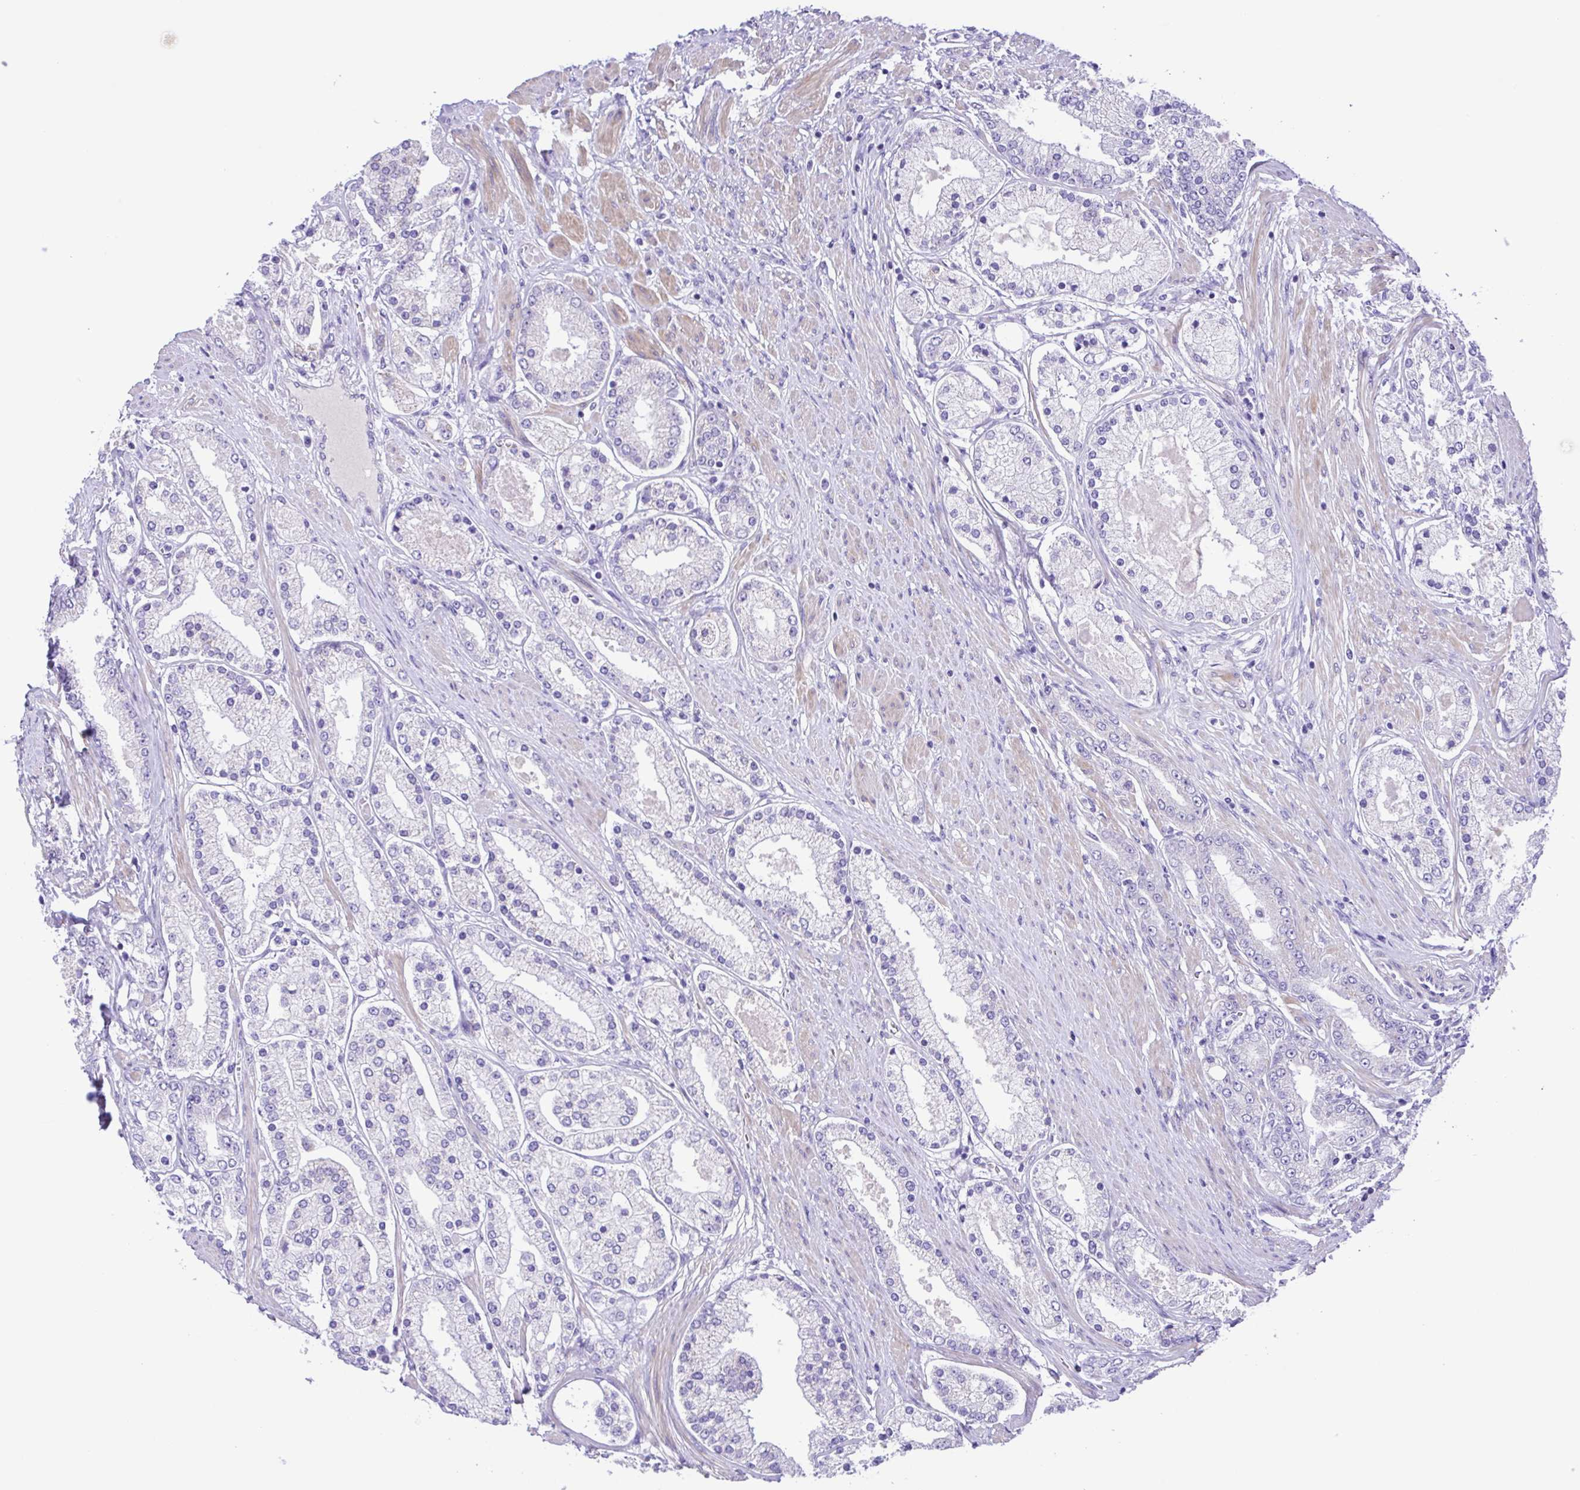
{"staining": {"intensity": "negative", "quantity": "none", "location": "none"}, "tissue": "prostate cancer", "cell_type": "Tumor cells", "image_type": "cancer", "snomed": [{"axis": "morphology", "description": "Adenocarcinoma, High grade"}, {"axis": "topography", "description": "Prostate"}], "caption": "Histopathology image shows no protein staining in tumor cells of prostate cancer (adenocarcinoma (high-grade)) tissue.", "gene": "ISM2", "patient": {"sex": "male", "age": 67}}